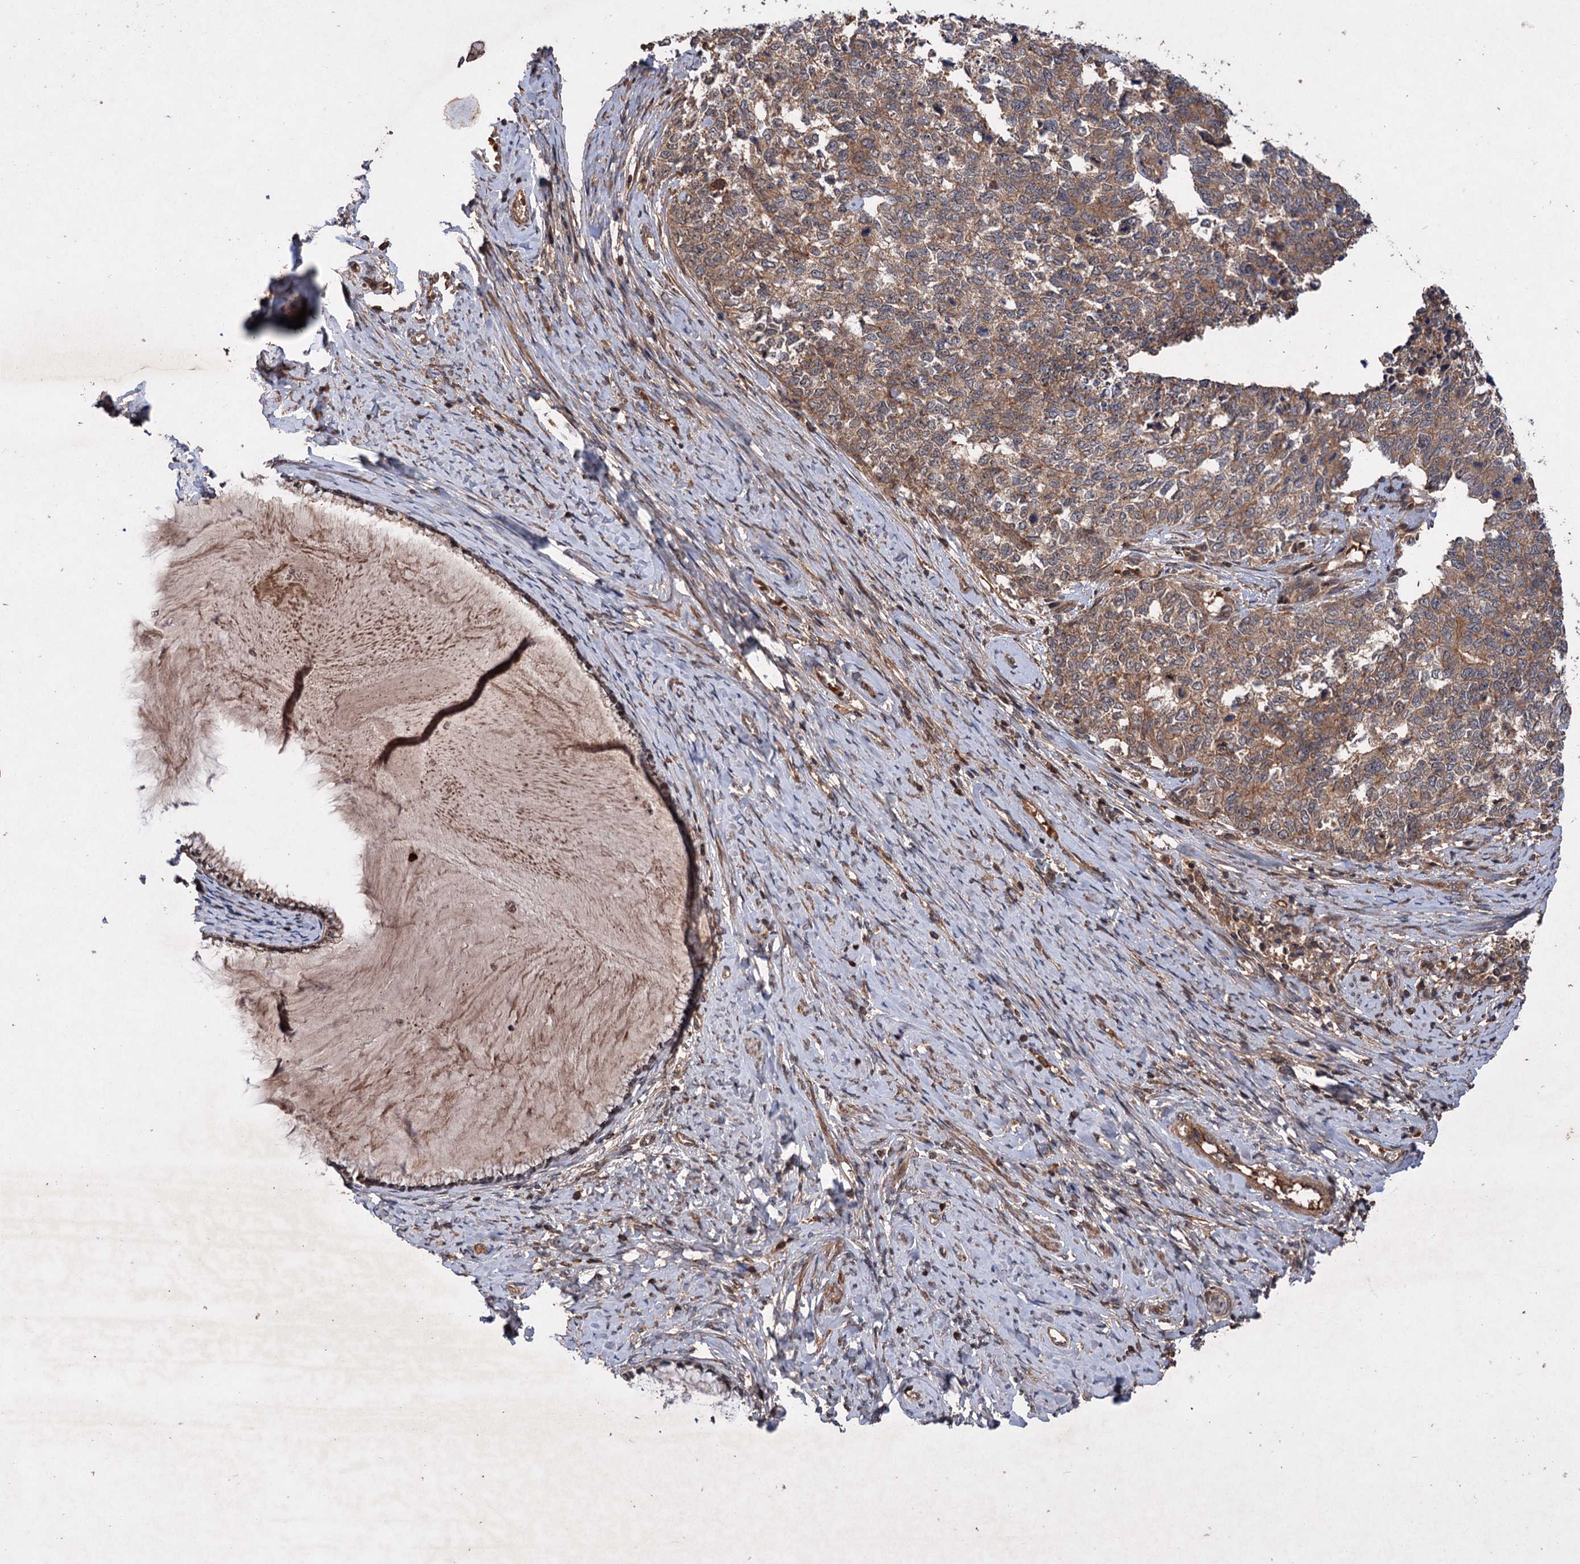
{"staining": {"intensity": "moderate", "quantity": ">75%", "location": "cytoplasmic/membranous"}, "tissue": "cervical cancer", "cell_type": "Tumor cells", "image_type": "cancer", "snomed": [{"axis": "morphology", "description": "Squamous cell carcinoma, NOS"}, {"axis": "topography", "description": "Cervix"}], "caption": "DAB immunohistochemical staining of human cervical cancer displays moderate cytoplasmic/membranous protein expression in approximately >75% of tumor cells. (DAB = brown stain, brightfield microscopy at high magnification).", "gene": "ADK", "patient": {"sex": "female", "age": 63}}